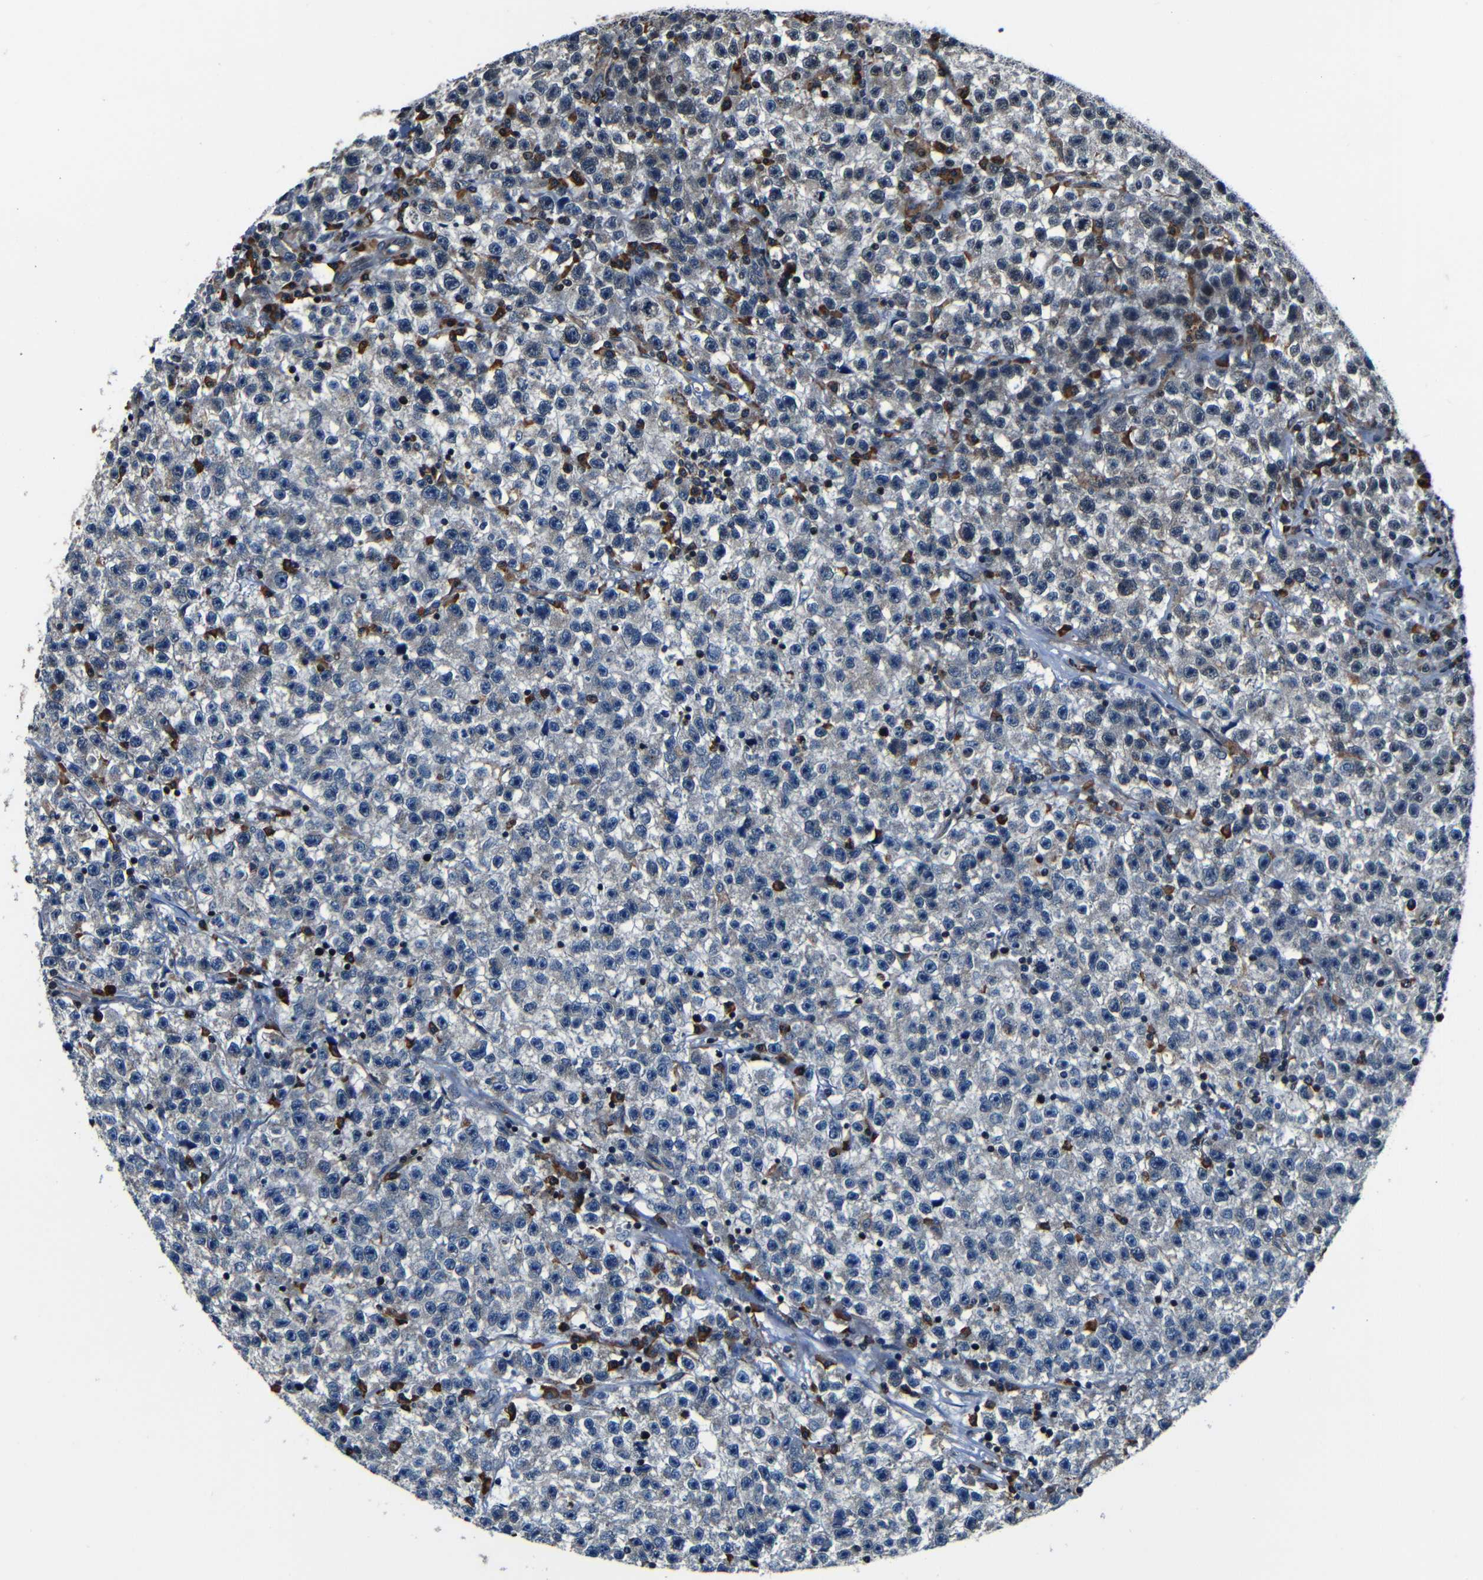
{"staining": {"intensity": "weak", "quantity": "25%-75%", "location": "nuclear"}, "tissue": "testis cancer", "cell_type": "Tumor cells", "image_type": "cancer", "snomed": [{"axis": "morphology", "description": "Seminoma, NOS"}, {"axis": "topography", "description": "Testis"}], "caption": "Weak nuclear staining is appreciated in approximately 25%-75% of tumor cells in testis seminoma. (DAB (3,3'-diaminobenzidine) IHC with brightfield microscopy, high magnification).", "gene": "NCBP3", "patient": {"sex": "male", "age": 22}}